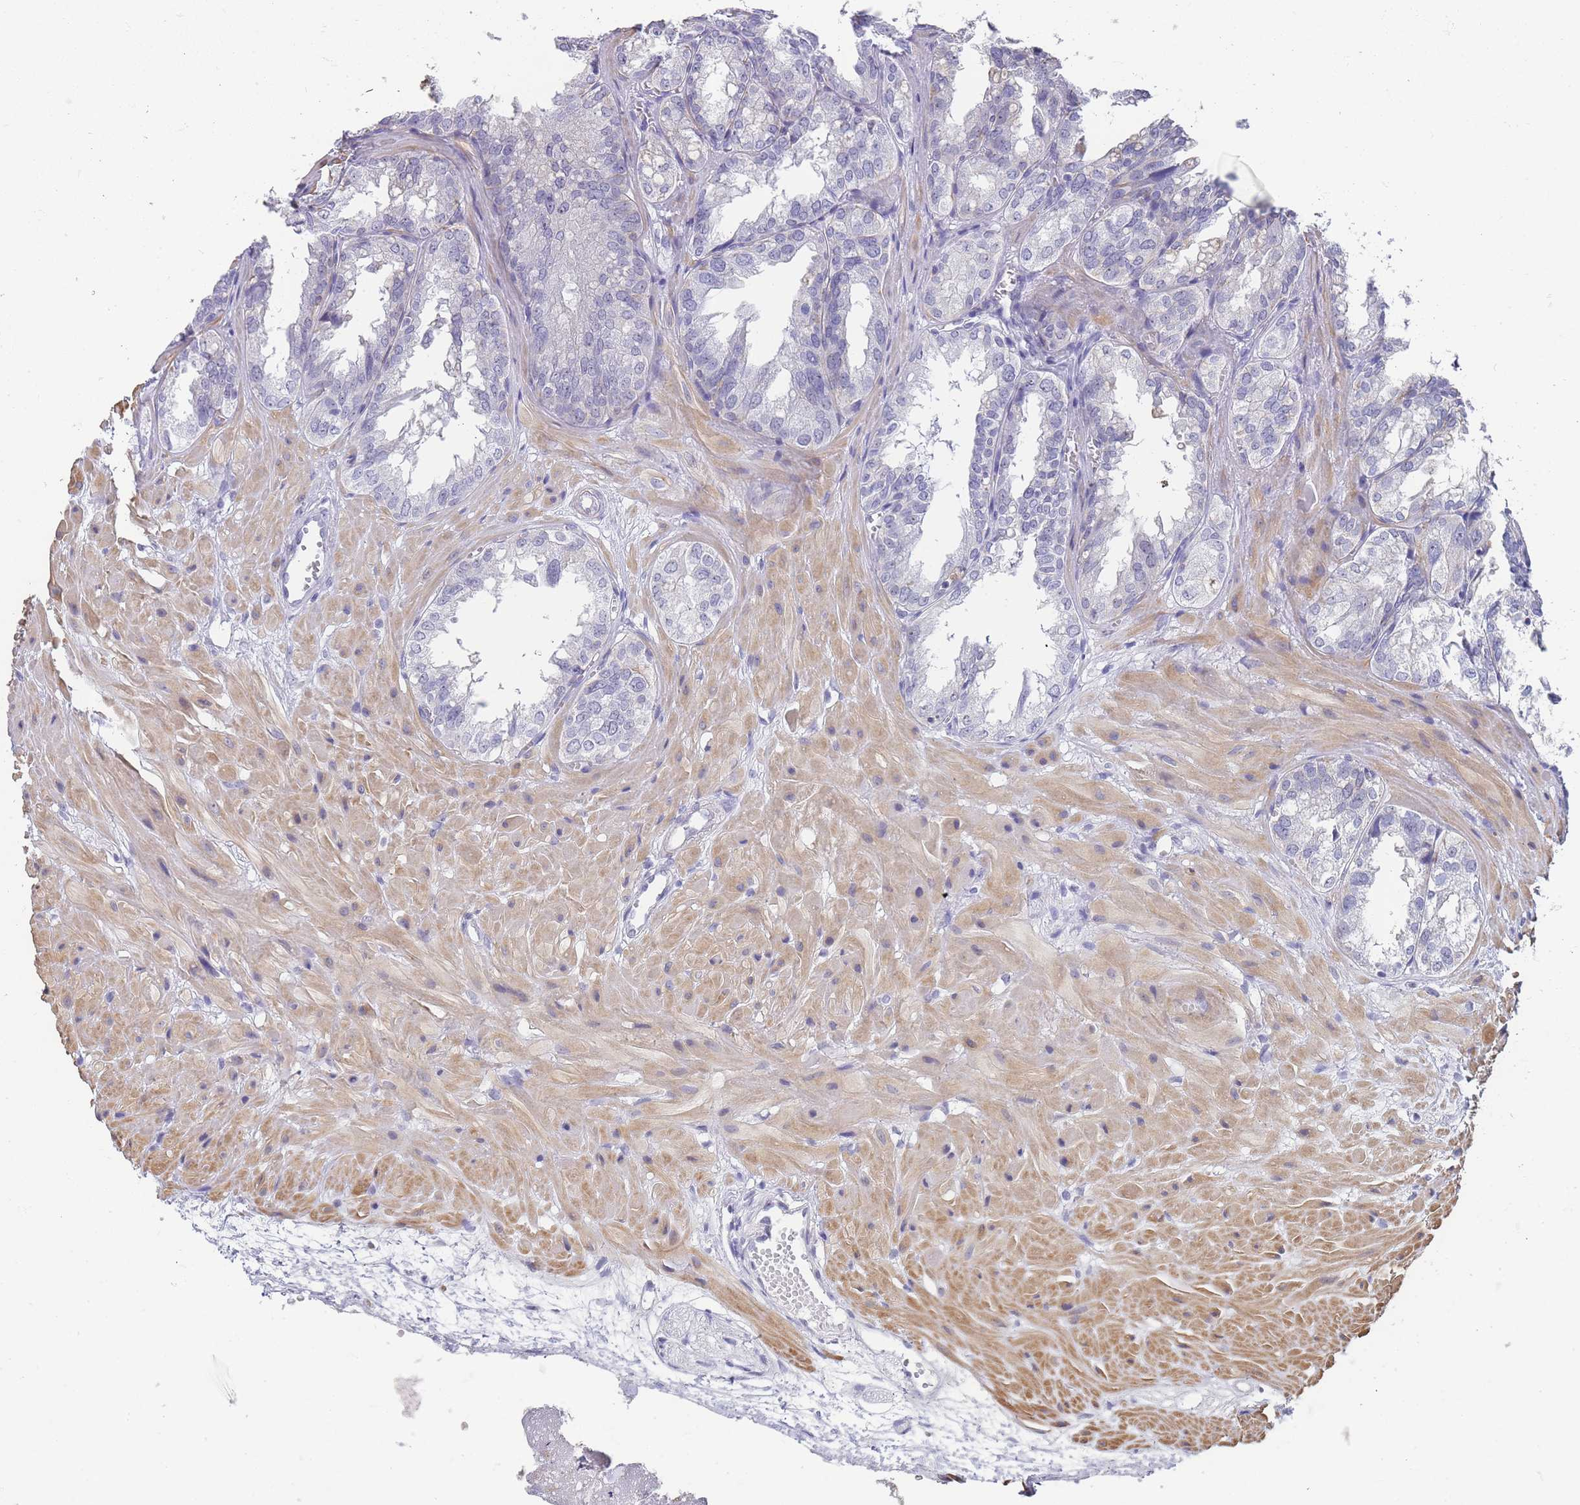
{"staining": {"intensity": "weak", "quantity": "<25%", "location": "nuclear"}, "tissue": "seminal vesicle", "cell_type": "Glandular cells", "image_type": "normal", "snomed": [{"axis": "morphology", "description": "Normal tissue, NOS"}, {"axis": "topography", "description": "Prostate"}, {"axis": "topography", "description": "Seminal veicle"}], "caption": "Immunohistochemistry (IHC) histopathology image of unremarkable seminal vesicle: human seminal vesicle stained with DAB (3,3'-diaminobenzidine) displays no significant protein expression in glandular cells.", "gene": "NOP14", "patient": {"sex": "male", "age": 51}}